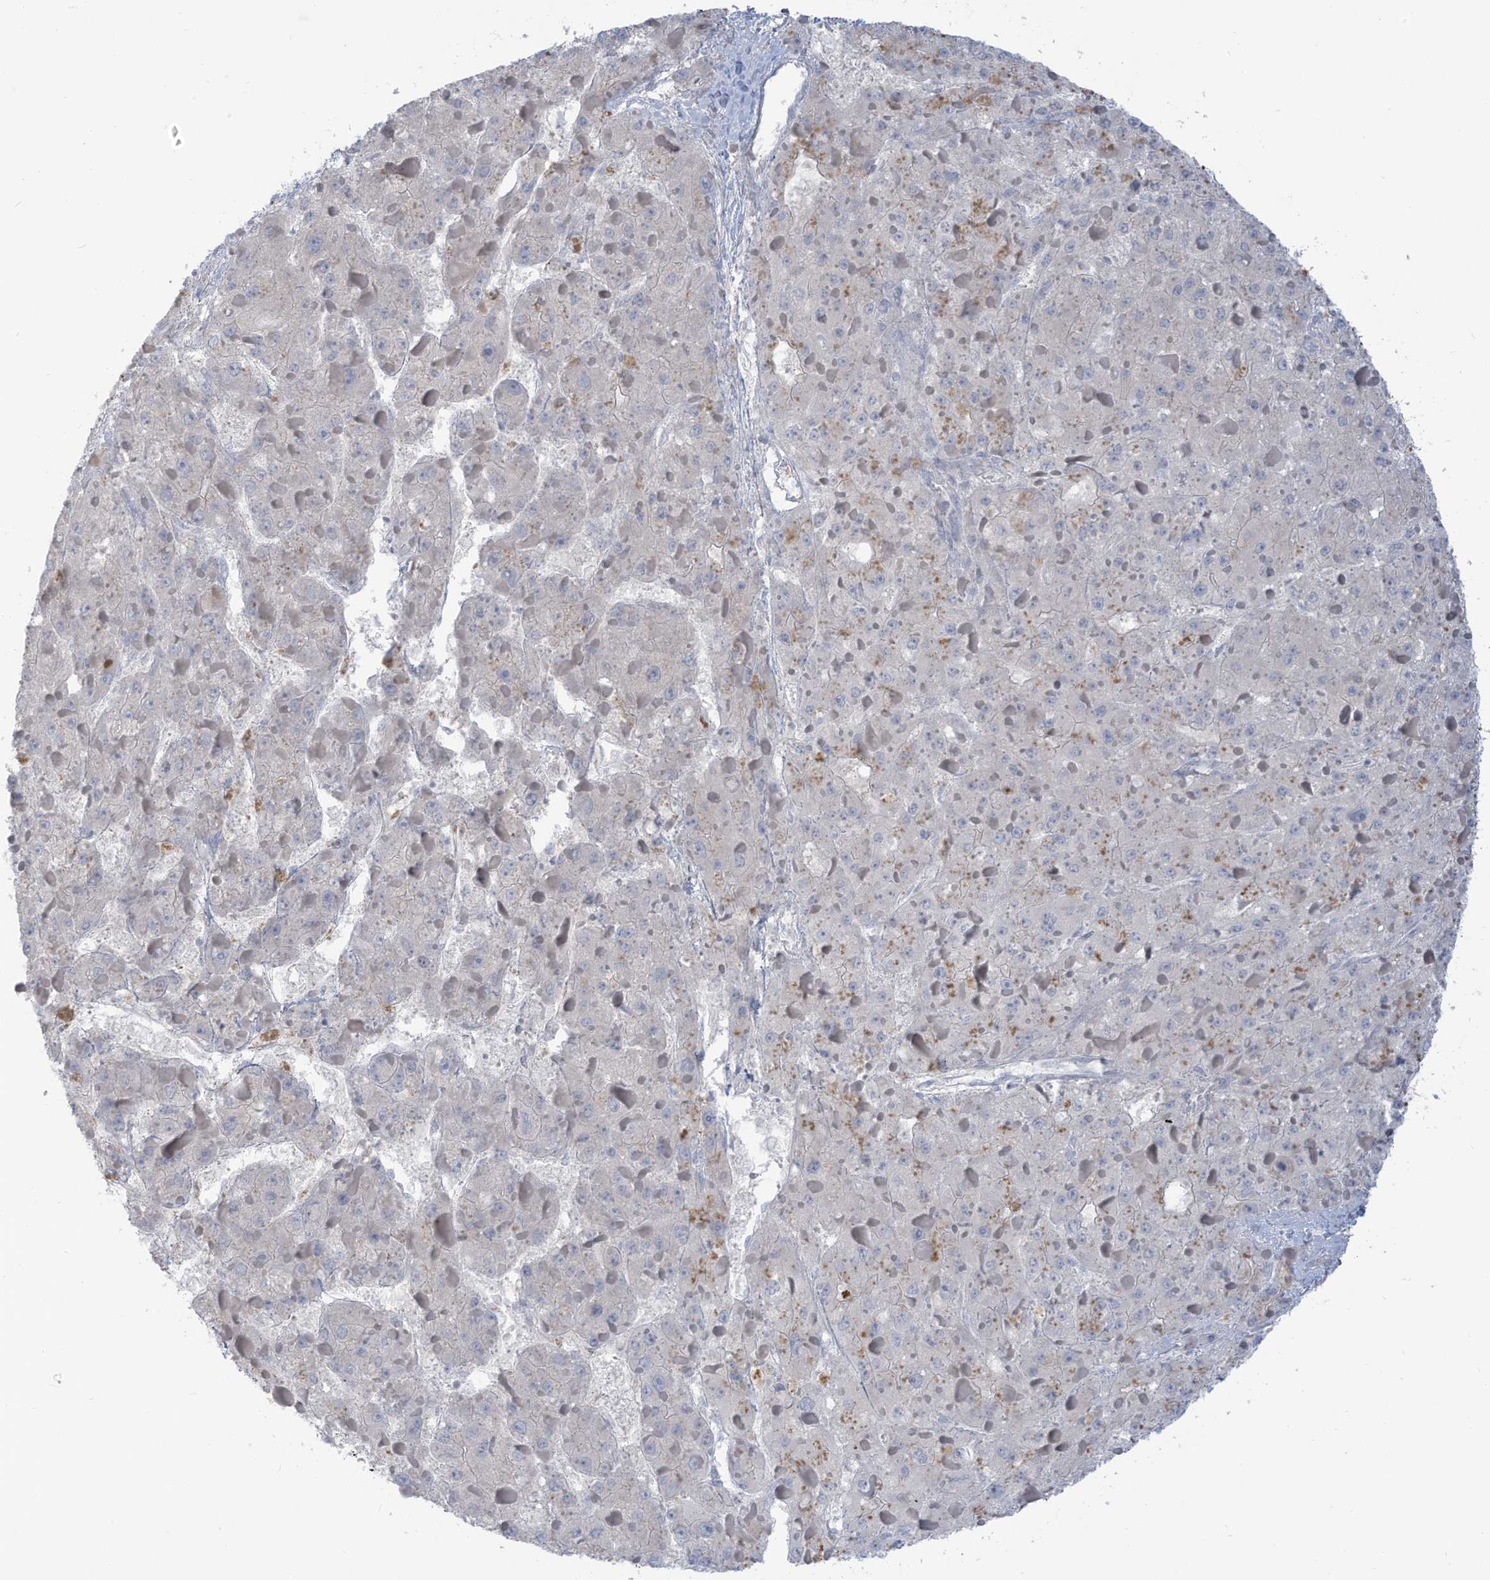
{"staining": {"intensity": "negative", "quantity": "none", "location": "none"}, "tissue": "liver cancer", "cell_type": "Tumor cells", "image_type": "cancer", "snomed": [{"axis": "morphology", "description": "Carcinoma, Hepatocellular, NOS"}, {"axis": "topography", "description": "Liver"}], "caption": "Human liver cancer stained for a protein using immunohistochemistry (IHC) demonstrates no expression in tumor cells.", "gene": "NOTO", "patient": {"sex": "female", "age": 73}}